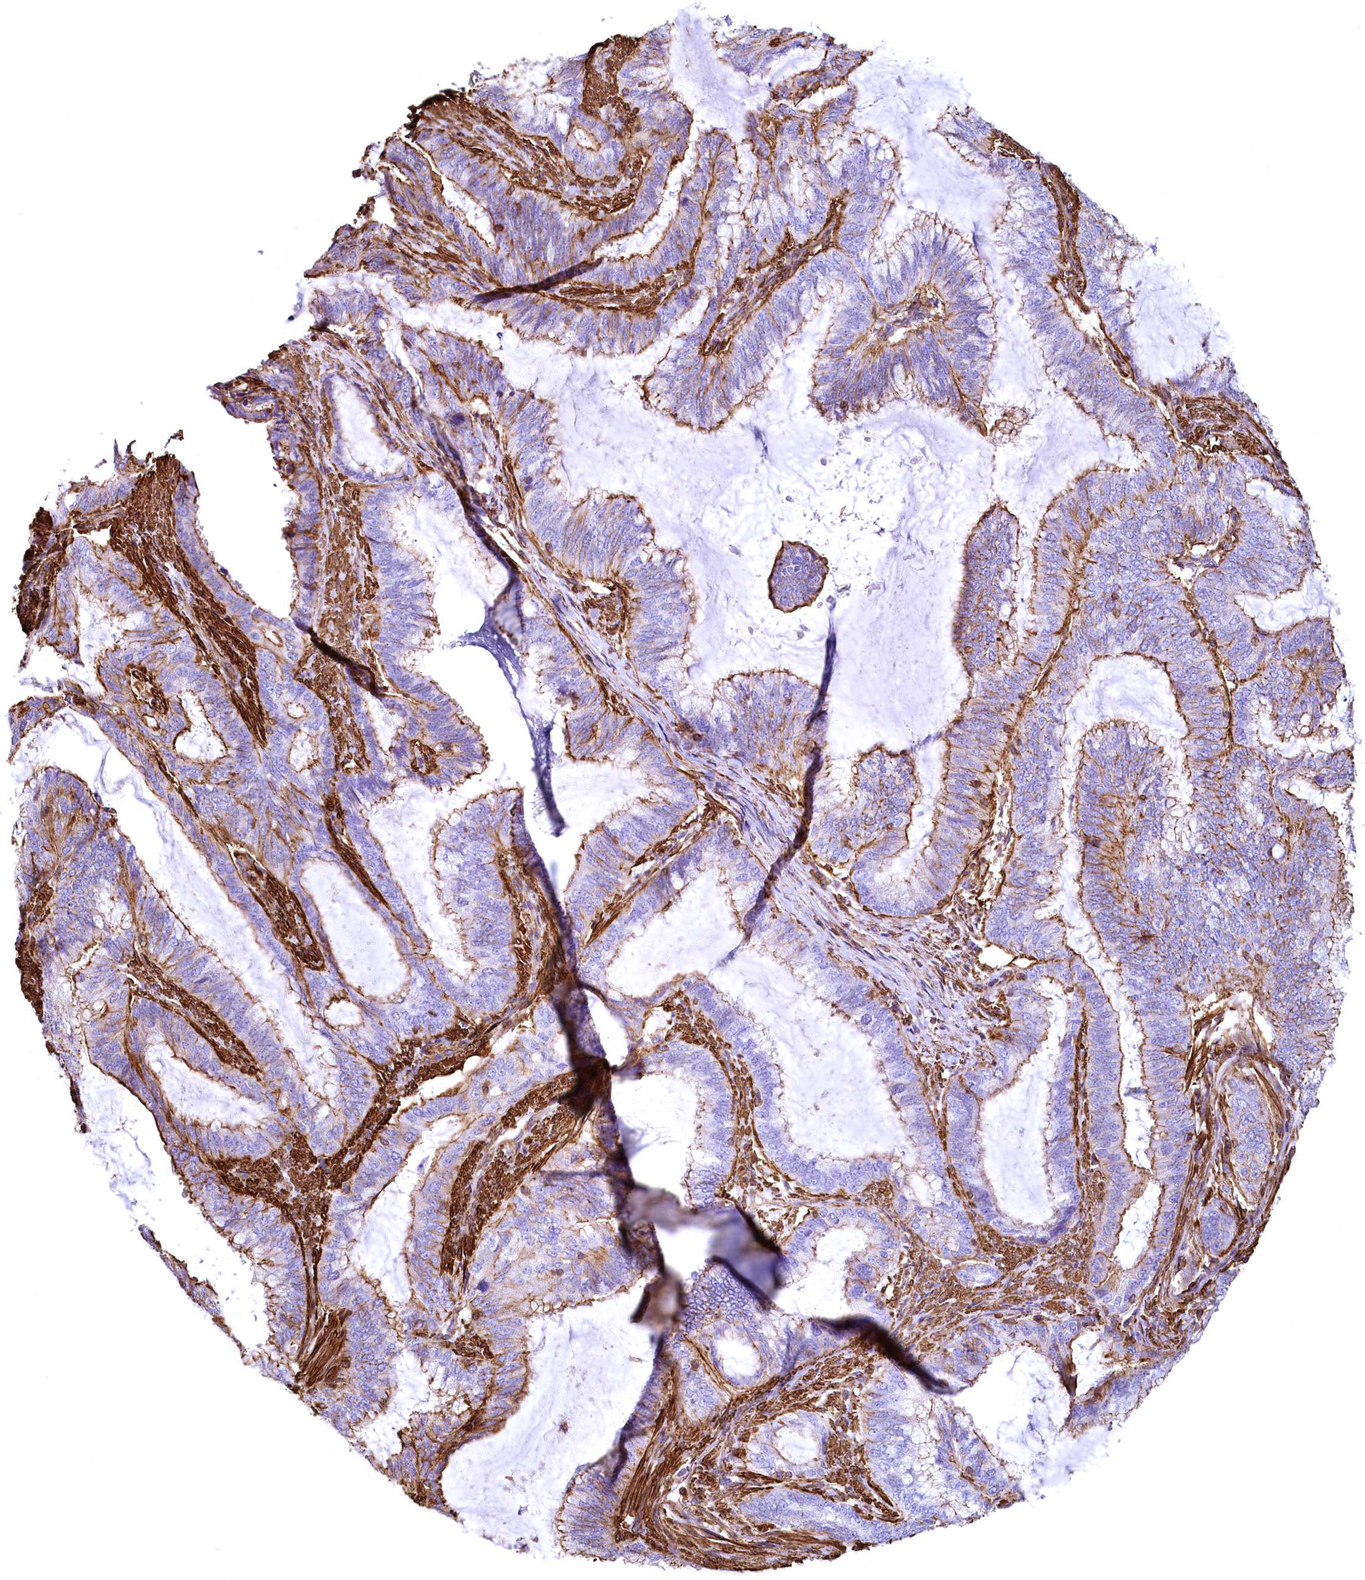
{"staining": {"intensity": "strong", "quantity": "25%-75%", "location": "cytoplasmic/membranous"}, "tissue": "endometrial cancer", "cell_type": "Tumor cells", "image_type": "cancer", "snomed": [{"axis": "morphology", "description": "Adenocarcinoma, NOS"}, {"axis": "topography", "description": "Endometrium"}], "caption": "Immunohistochemistry photomicrograph of neoplastic tissue: human endometrial adenocarcinoma stained using IHC shows high levels of strong protein expression localized specifically in the cytoplasmic/membranous of tumor cells, appearing as a cytoplasmic/membranous brown color.", "gene": "THBS1", "patient": {"sex": "female", "age": 51}}